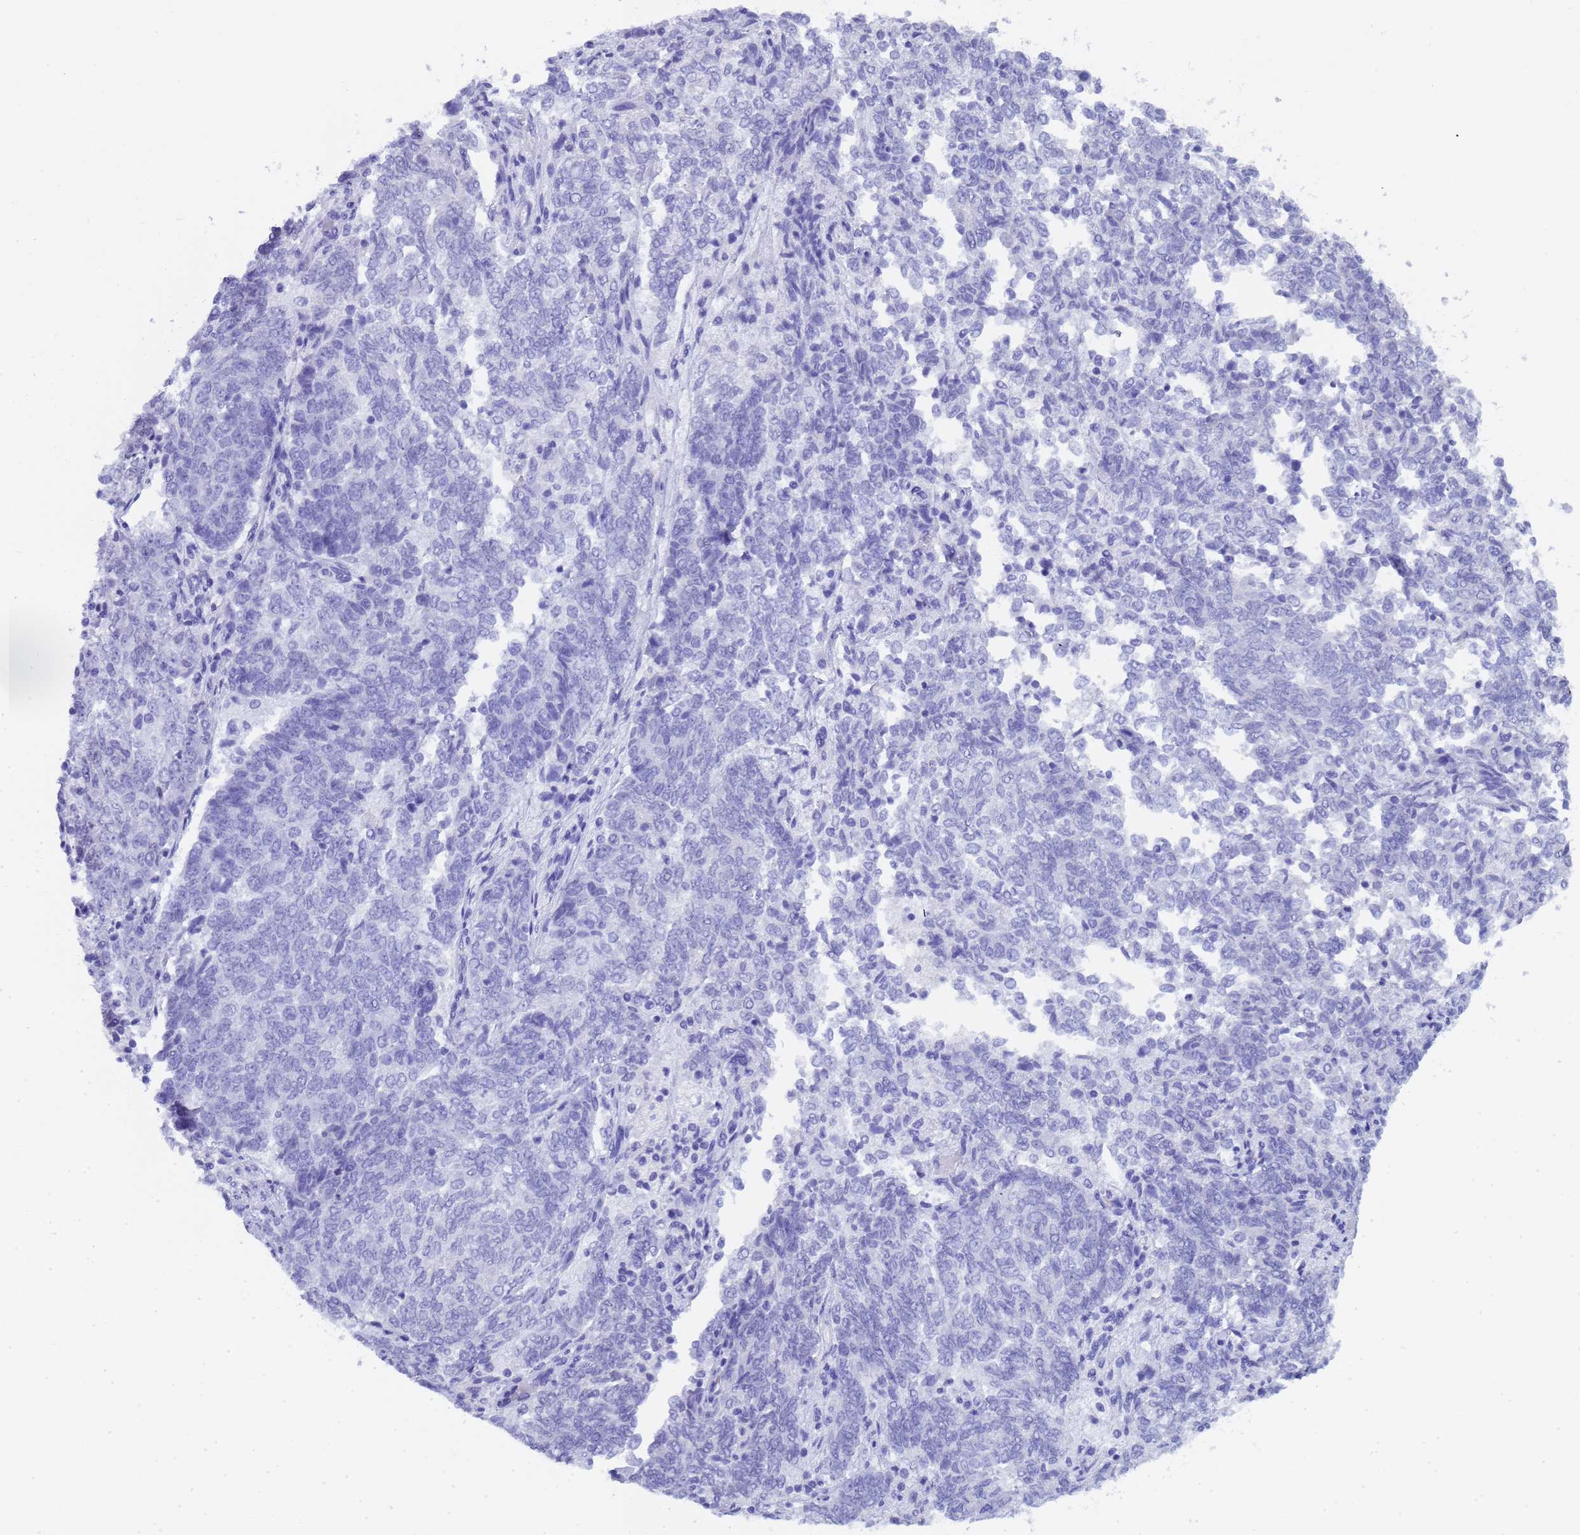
{"staining": {"intensity": "negative", "quantity": "none", "location": "none"}, "tissue": "endometrial cancer", "cell_type": "Tumor cells", "image_type": "cancer", "snomed": [{"axis": "morphology", "description": "Adenocarcinoma, NOS"}, {"axis": "topography", "description": "Endometrium"}], "caption": "Immunohistochemistry micrograph of human adenocarcinoma (endometrial) stained for a protein (brown), which demonstrates no staining in tumor cells.", "gene": "CTRC", "patient": {"sex": "female", "age": 80}}